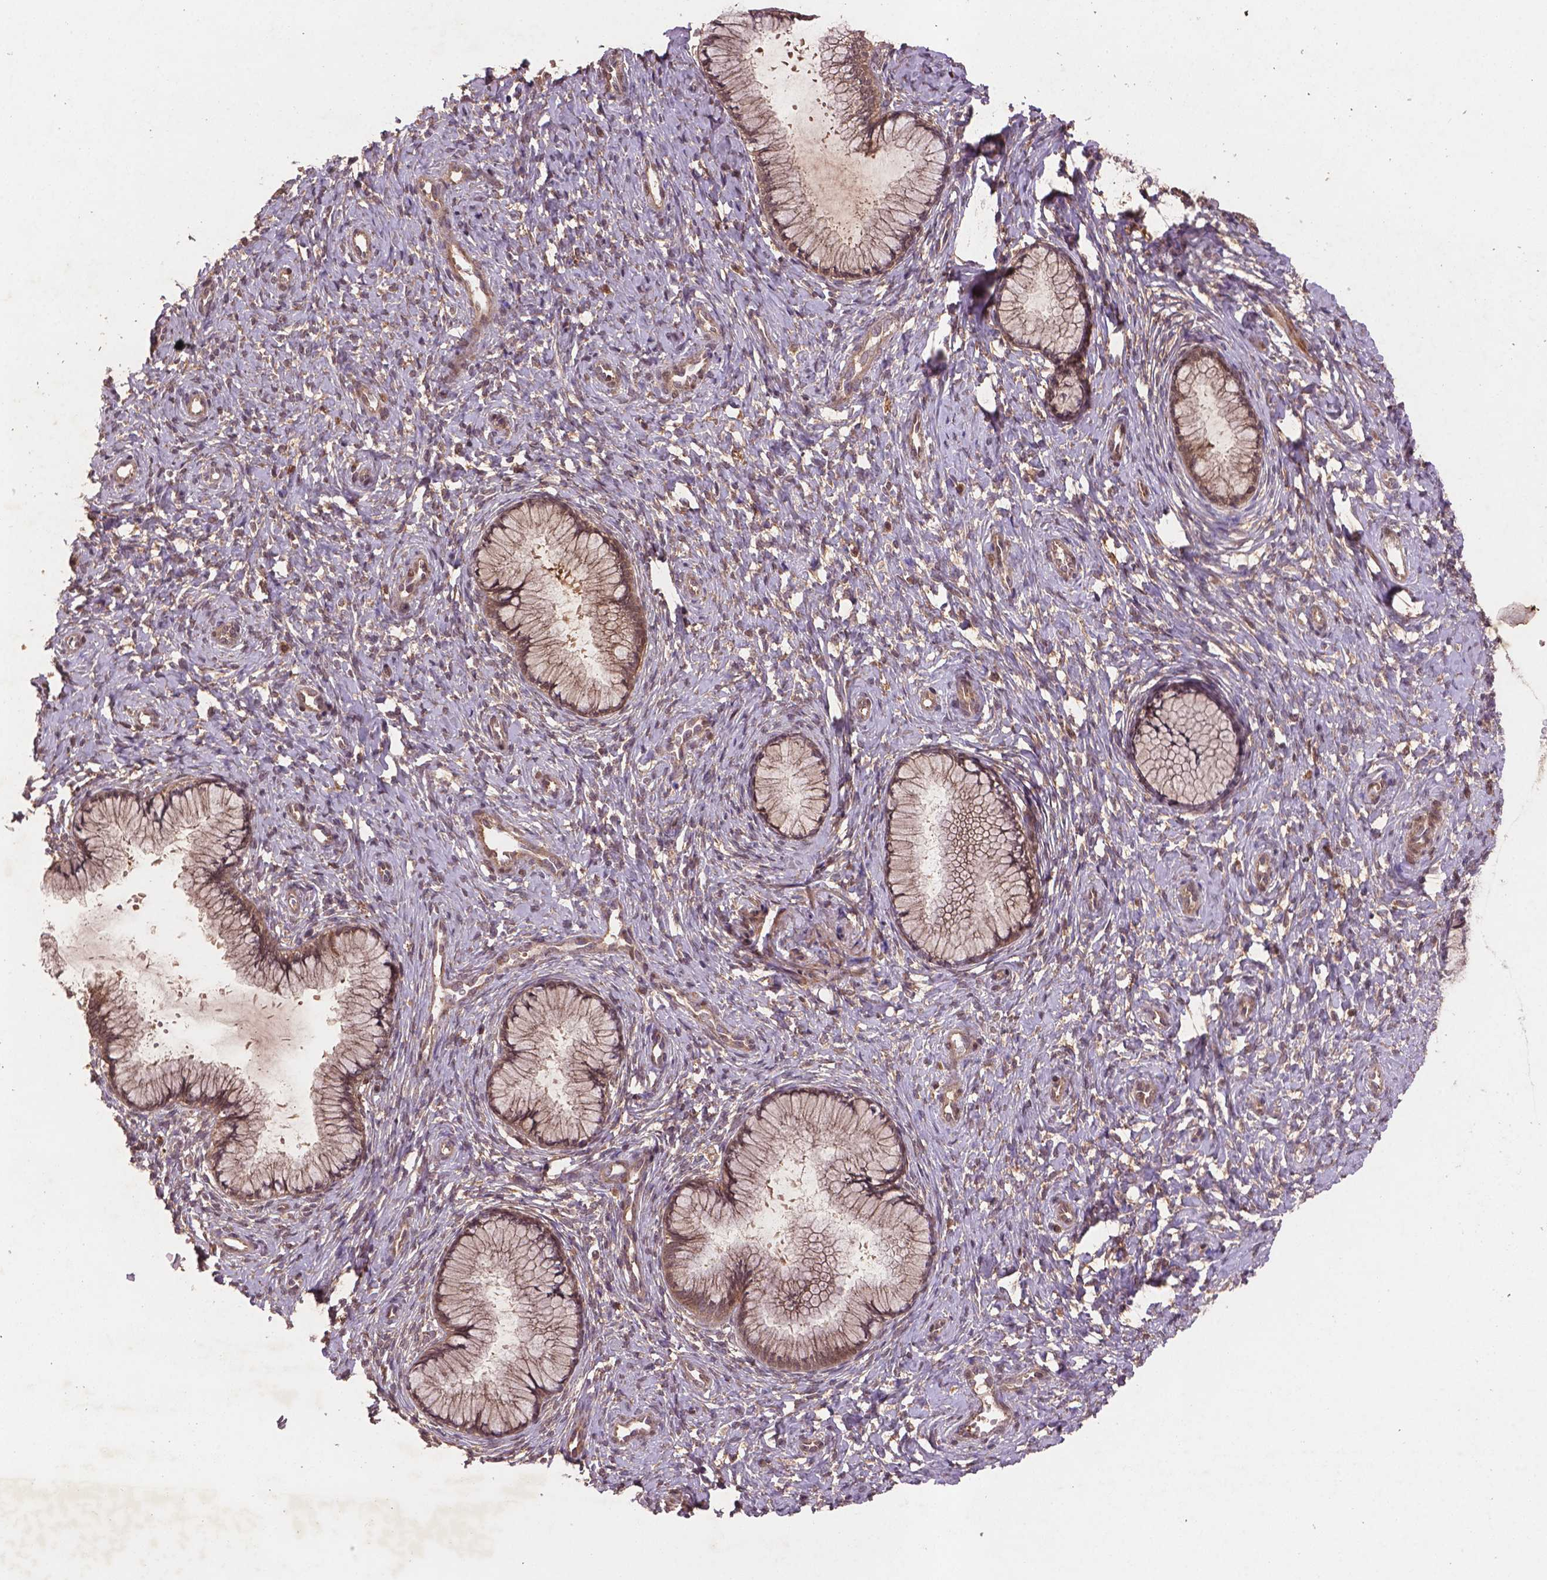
{"staining": {"intensity": "weak", "quantity": ">75%", "location": "cytoplasmic/membranous"}, "tissue": "cervix", "cell_type": "Glandular cells", "image_type": "normal", "snomed": [{"axis": "morphology", "description": "Normal tissue, NOS"}, {"axis": "topography", "description": "Cervix"}], "caption": "Protein analysis of unremarkable cervix reveals weak cytoplasmic/membranous staining in approximately >75% of glandular cells.", "gene": "NIPAL2", "patient": {"sex": "female", "age": 37}}